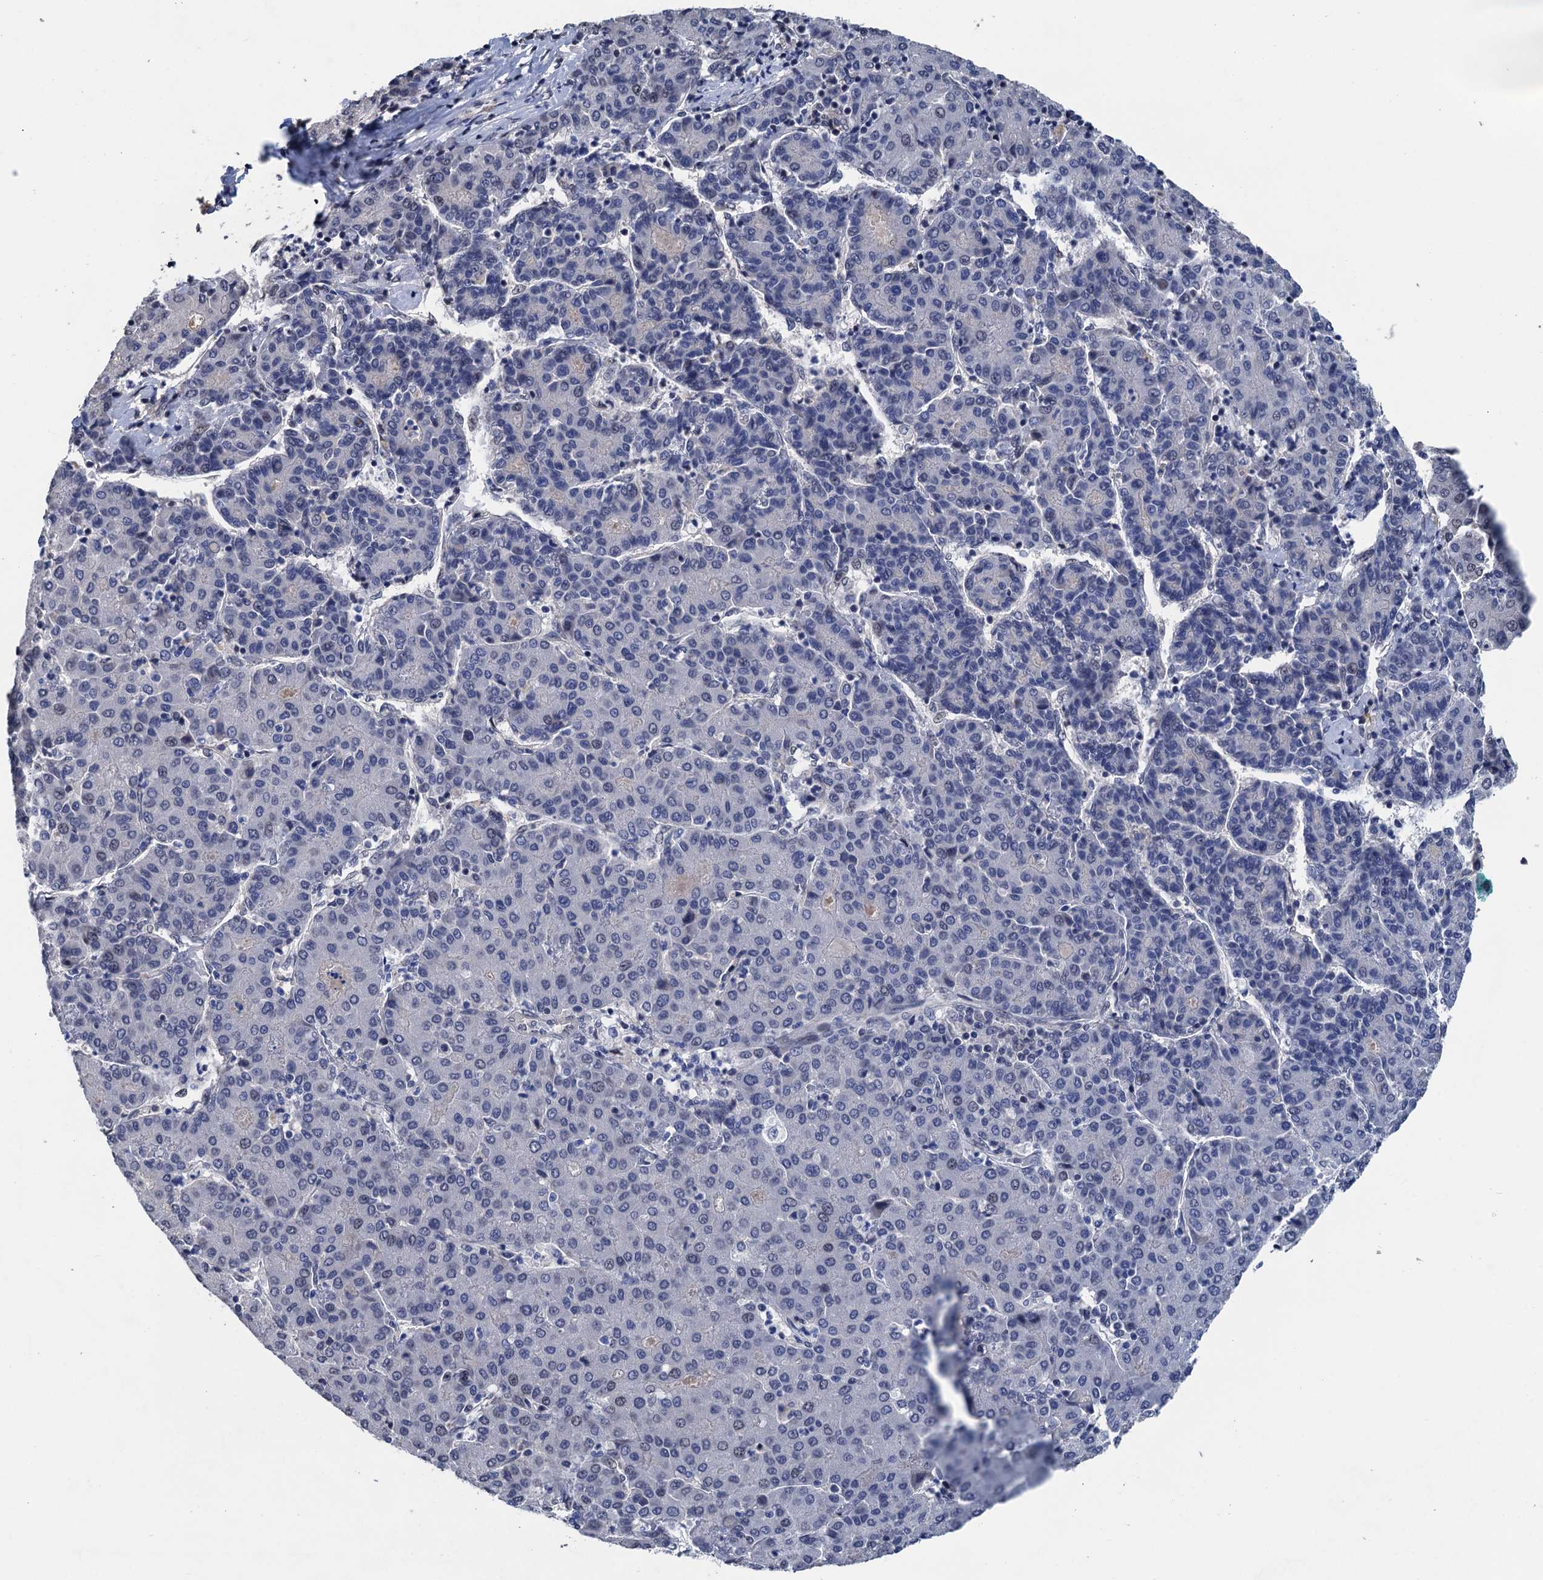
{"staining": {"intensity": "negative", "quantity": "none", "location": "none"}, "tissue": "liver cancer", "cell_type": "Tumor cells", "image_type": "cancer", "snomed": [{"axis": "morphology", "description": "Carcinoma, Hepatocellular, NOS"}, {"axis": "topography", "description": "Liver"}], "caption": "This is an immunohistochemistry histopathology image of human liver hepatocellular carcinoma. There is no positivity in tumor cells.", "gene": "ART5", "patient": {"sex": "male", "age": 65}}